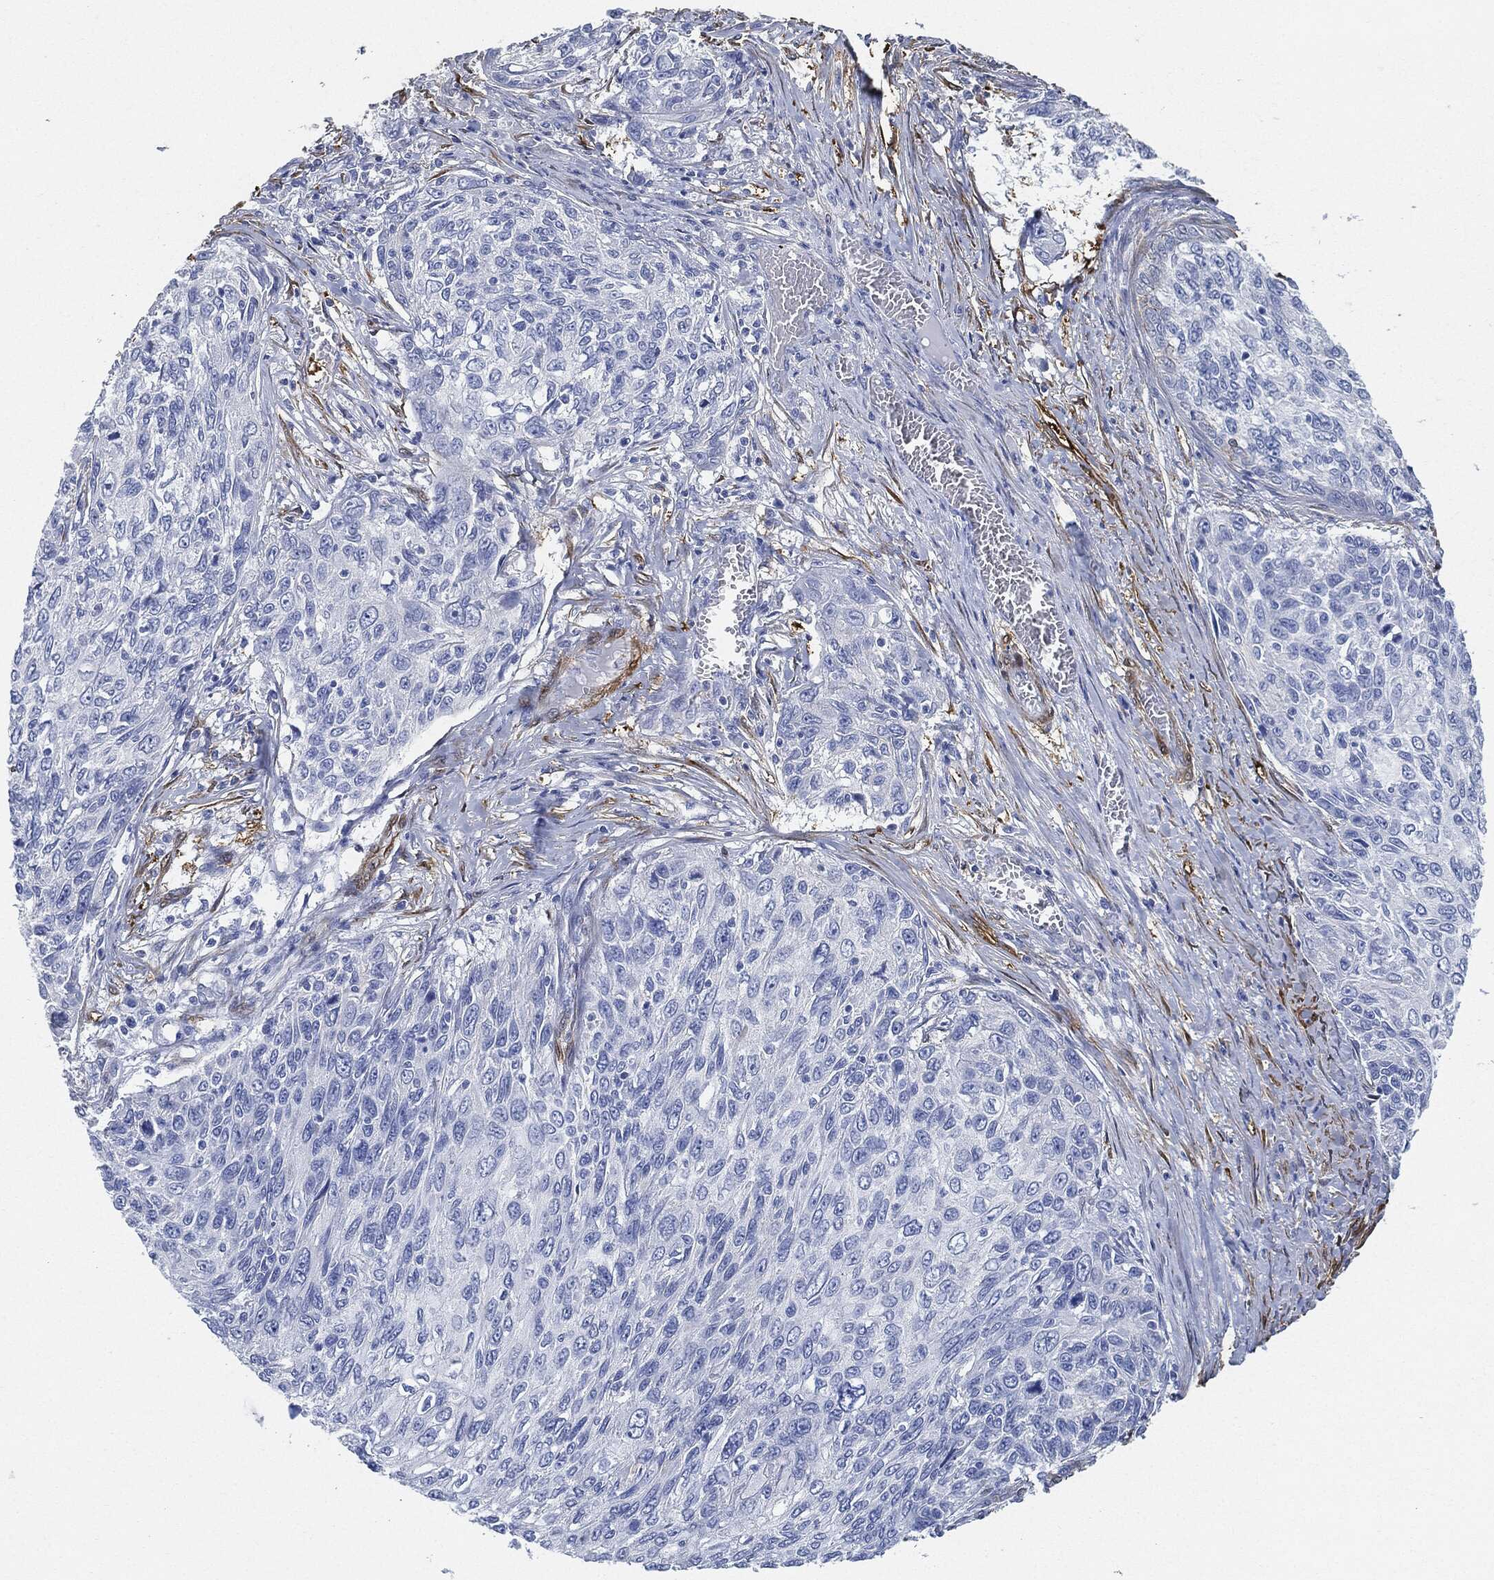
{"staining": {"intensity": "negative", "quantity": "none", "location": "none"}, "tissue": "skin cancer", "cell_type": "Tumor cells", "image_type": "cancer", "snomed": [{"axis": "morphology", "description": "Squamous cell carcinoma, NOS"}, {"axis": "topography", "description": "Skin"}], "caption": "Immunohistochemical staining of skin squamous cell carcinoma demonstrates no significant expression in tumor cells. (DAB immunohistochemistry with hematoxylin counter stain).", "gene": "TAGLN", "patient": {"sex": "male", "age": 92}}